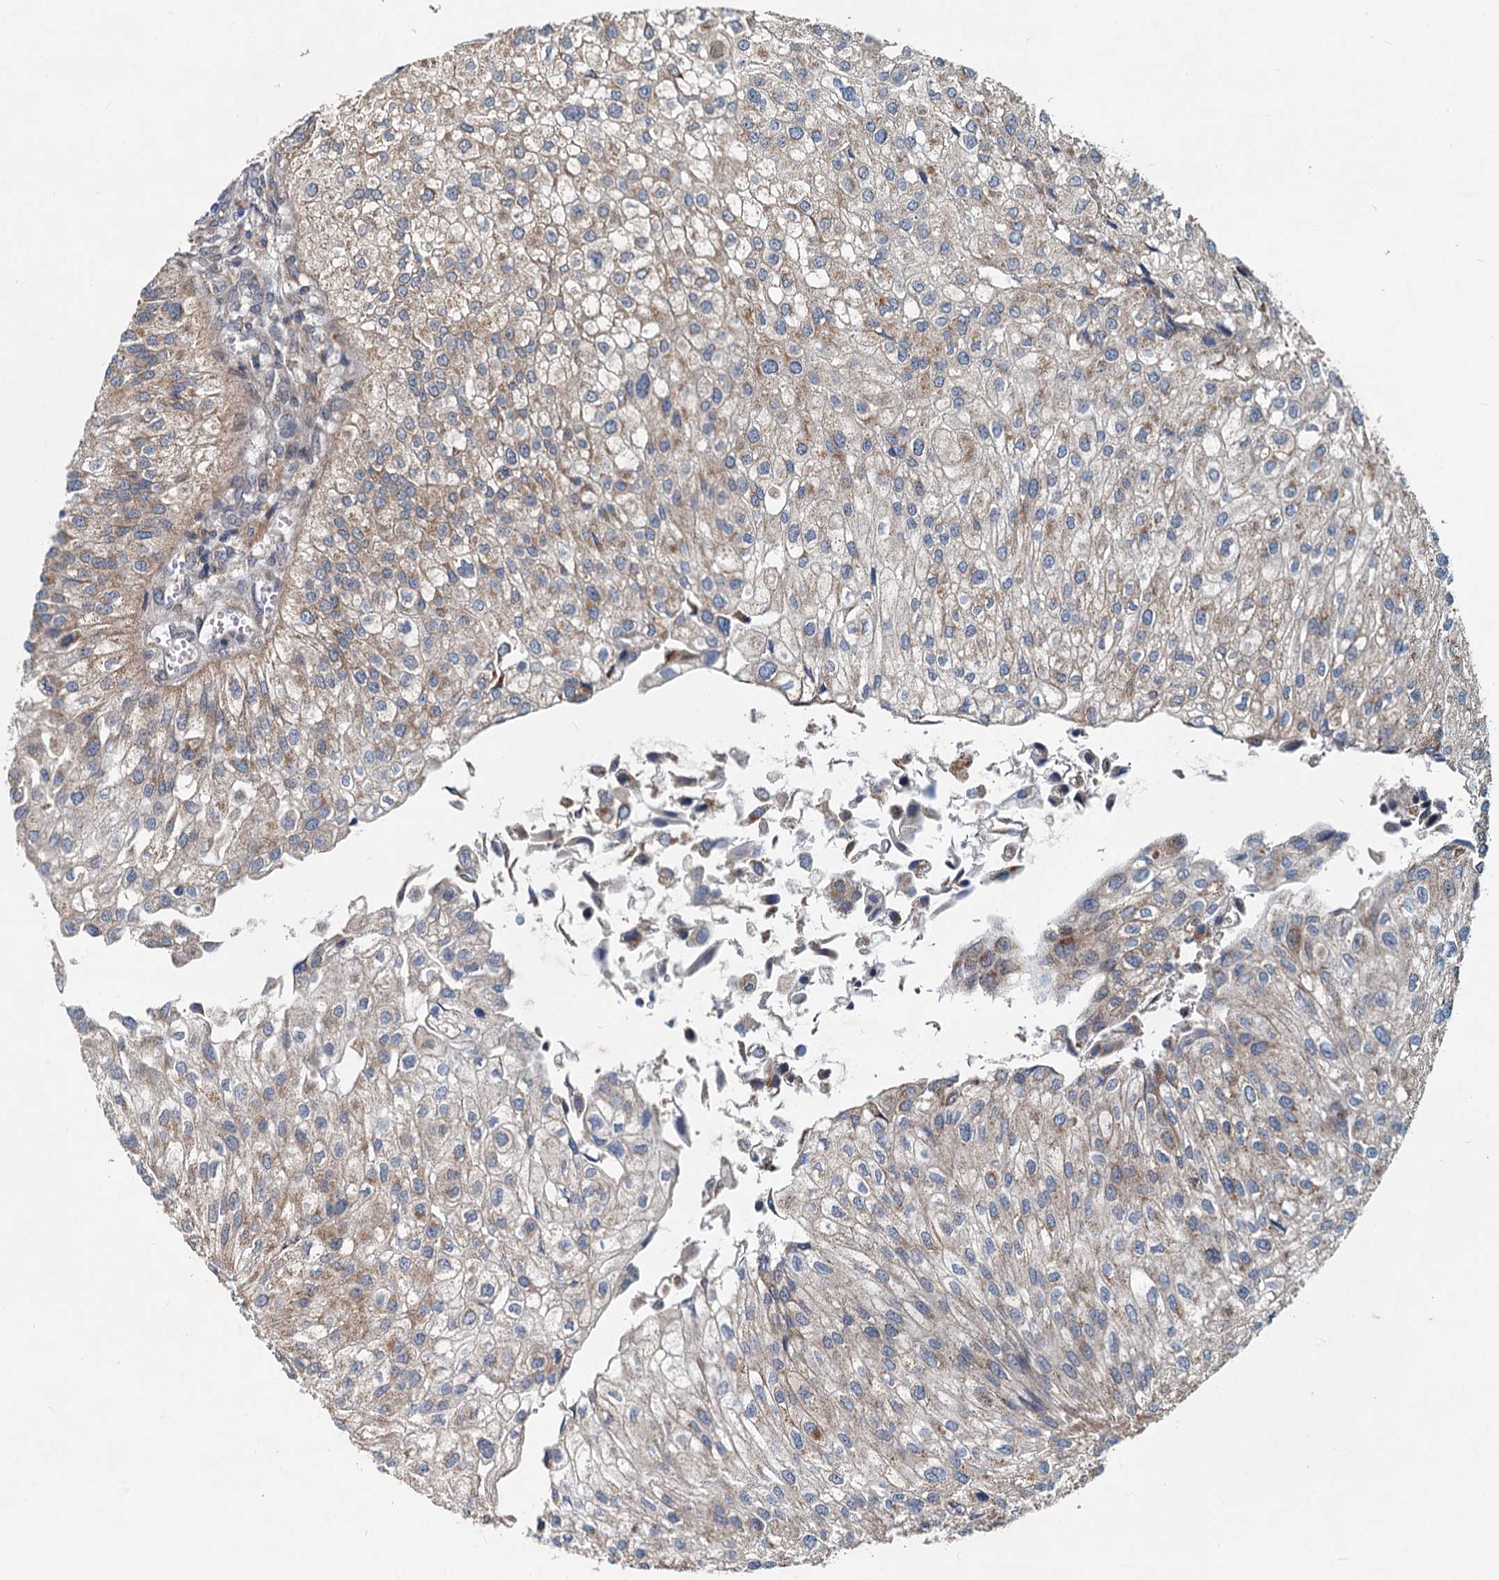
{"staining": {"intensity": "weak", "quantity": "25%-75%", "location": "cytoplasmic/membranous"}, "tissue": "urothelial cancer", "cell_type": "Tumor cells", "image_type": "cancer", "snomed": [{"axis": "morphology", "description": "Urothelial carcinoma, Low grade"}, {"axis": "topography", "description": "Urinary bladder"}], "caption": "Protein expression analysis of urothelial cancer displays weak cytoplasmic/membranous positivity in about 25%-75% of tumor cells.", "gene": "ADCY2", "patient": {"sex": "female", "age": 89}}